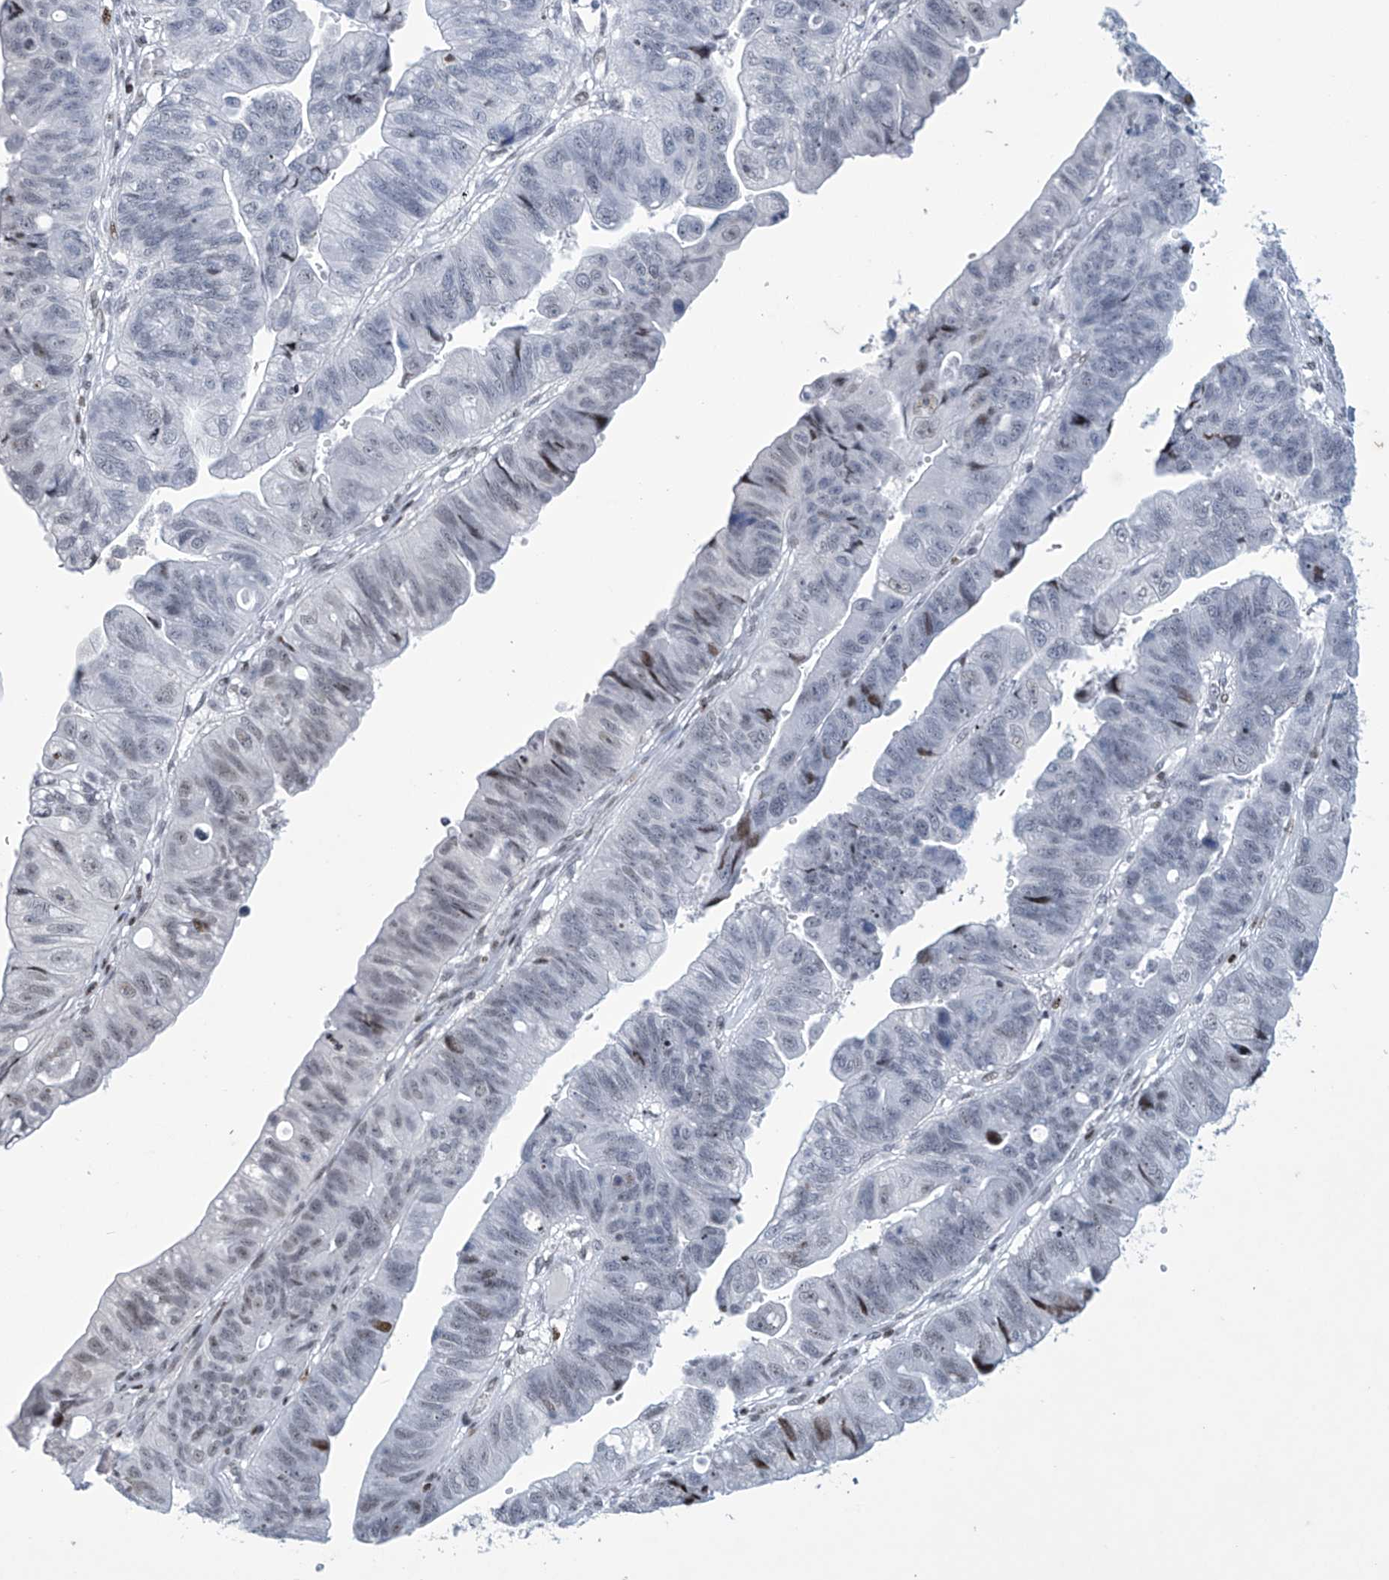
{"staining": {"intensity": "weak", "quantity": "25%-75%", "location": "nuclear"}, "tissue": "stomach cancer", "cell_type": "Tumor cells", "image_type": "cancer", "snomed": [{"axis": "morphology", "description": "Adenocarcinoma, NOS"}, {"axis": "topography", "description": "Stomach"}], "caption": "Protein staining of stomach cancer tissue shows weak nuclear positivity in approximately 25%-75% of tumor cells.", "gene": "RFX7", "patient": {"sex": "male", "age": 59}}